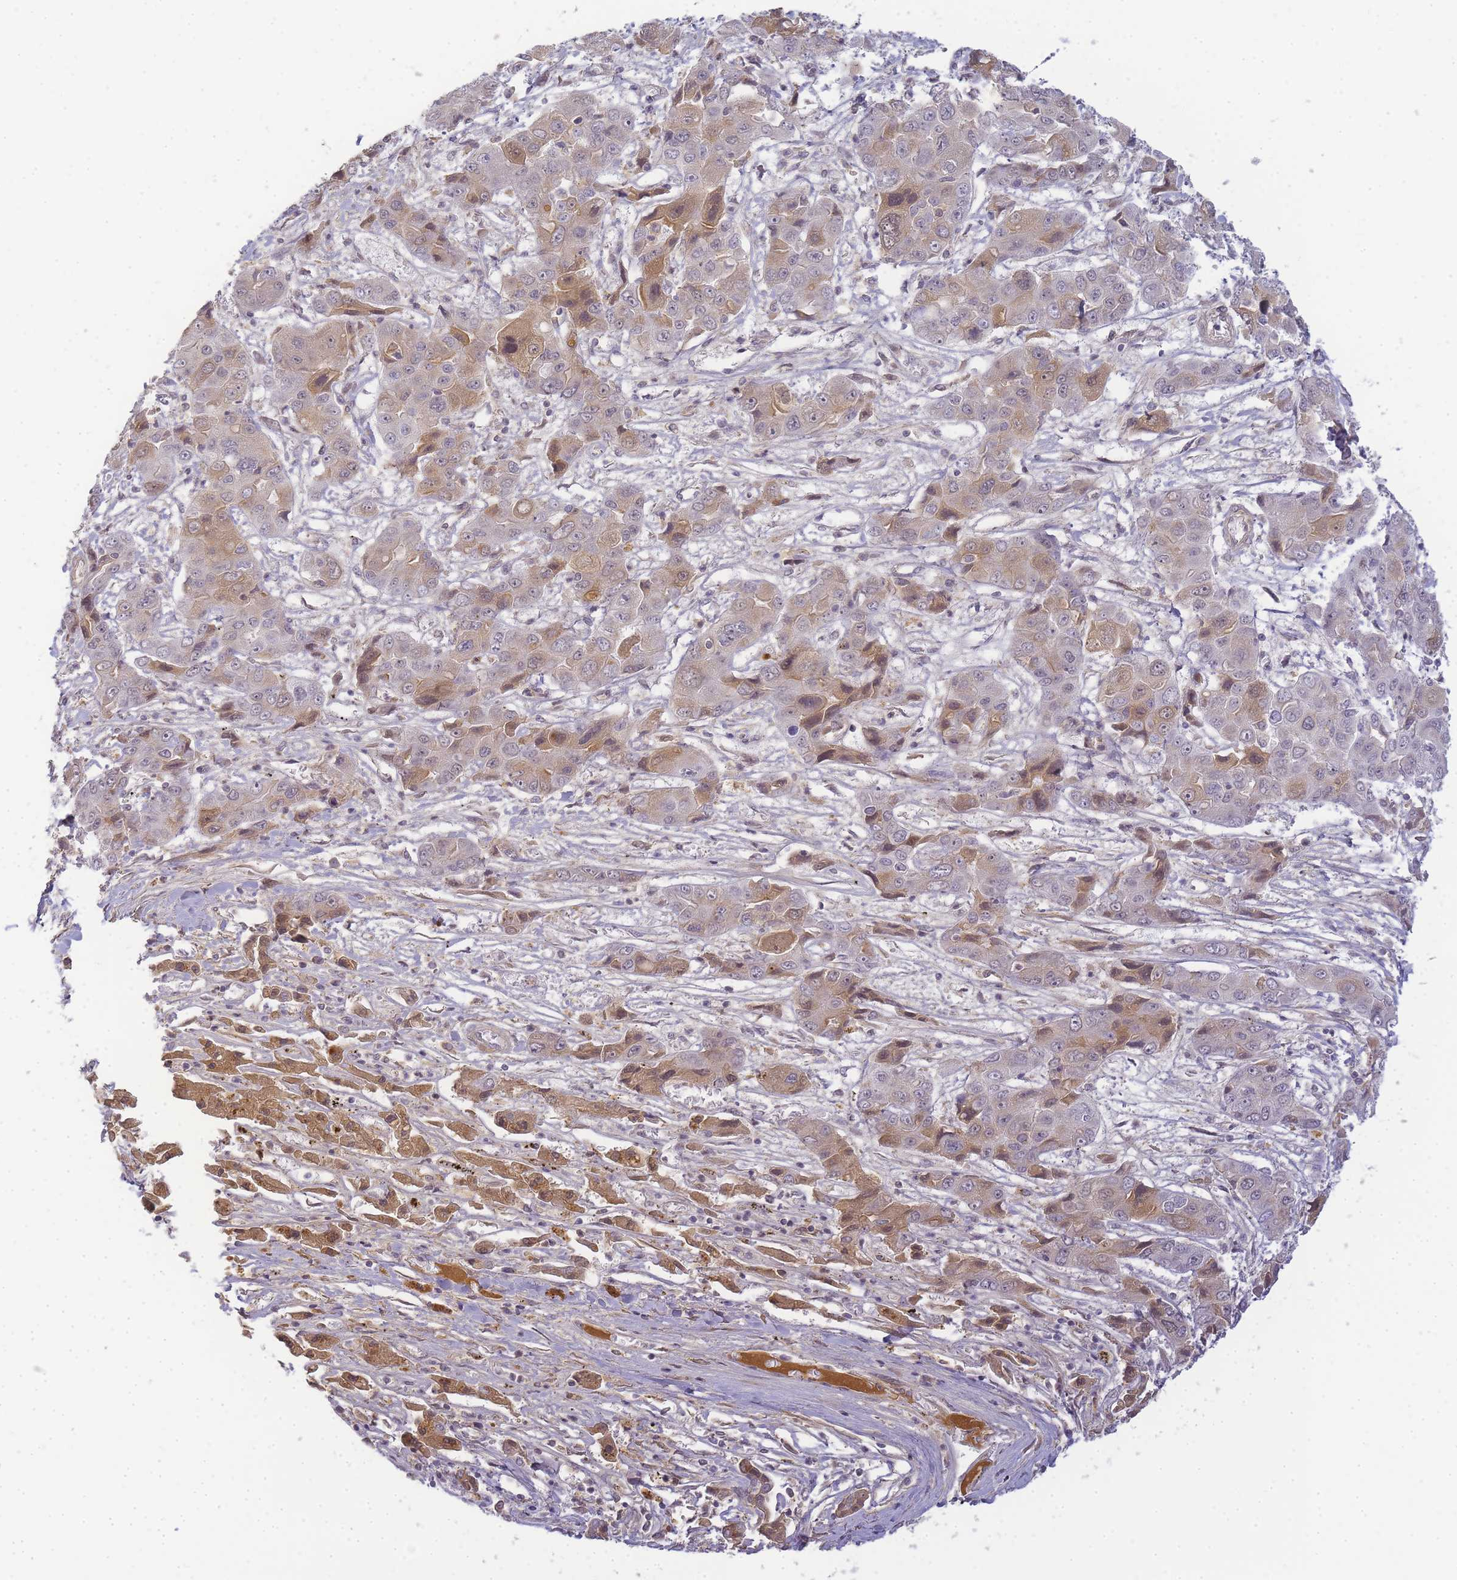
{"staining": {"intensity": "moderate", "quantity": "<25%", "location": "cytoplasmic/membranous"}, "tissue": "liver cancer", "cell_type": "Tumor cells", "image_type": "cancer", "snomed": [{"axis": "morphology", "description": "Cholangiocarcinoma"}, {"axis": "topography", "description": "Liver"}], "caption": "Immunohistochemical staining of human liver cancer demonstrates low levels of moderate cytoplasmic/membranous staining in about <25% of tumor cells.", "gene": "RRAD", "patient": {"sex": "male", "age": 67}}